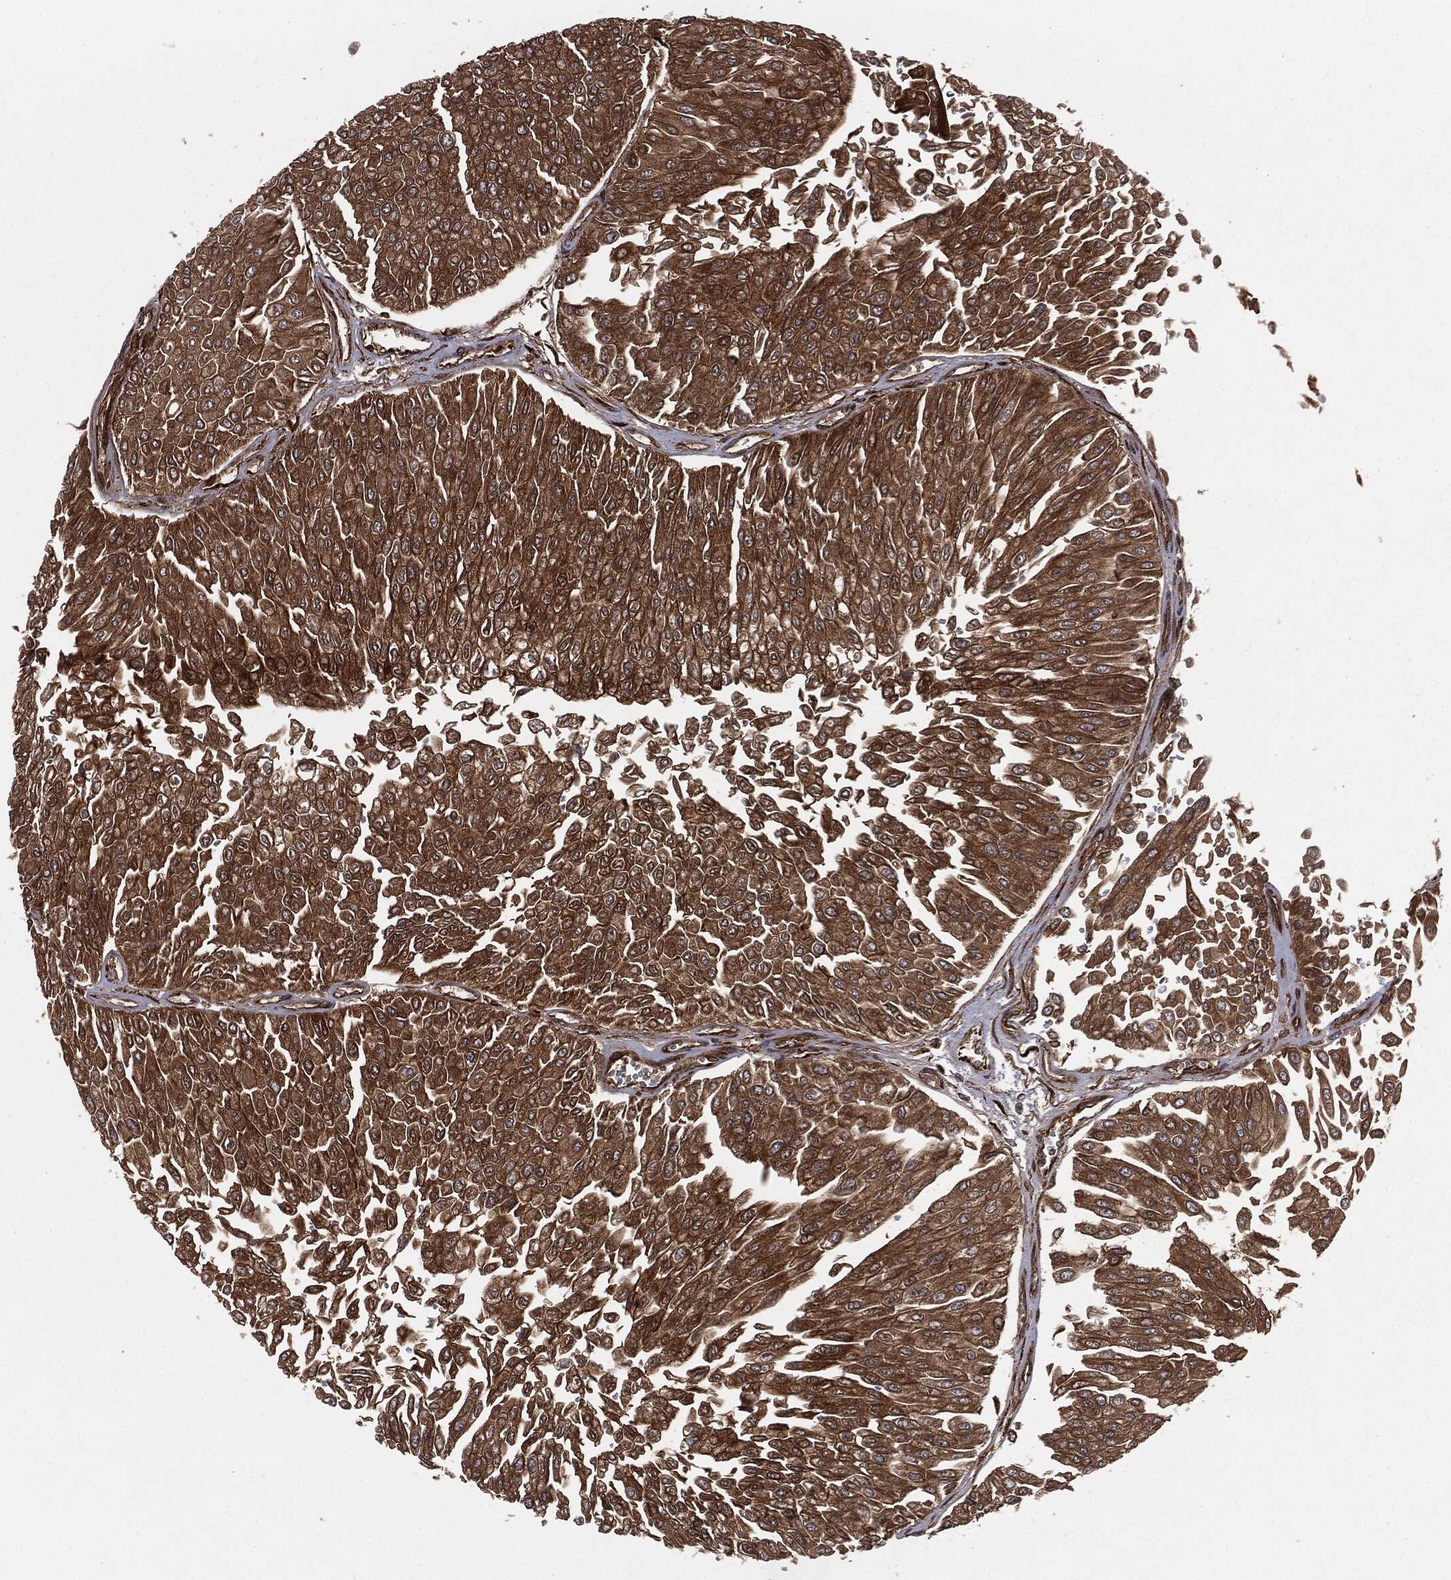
{"staining": {"intensity": "strong", "quantity": ">75%", "location": "cytoplasmic/membranous"}, "tissue": "urothelial cancer", "cell_type": "Tumor cells", "image_type": "cancer", "snomed": [{"axis": "morphology", "description": "Urothelial carcinoma, Low grade"}, {"axis": "topography", "description": "Urinary bladder"}], "caption": "Protein analysis of low-grade urothelial carcinoma tissue displays strong cytoplasmic/membranous staining in about >75% of tumor cells. (Brightfield microscopy of DAB IHC at high magnification).", "gene": "RANBP9", "patient": {"sex": "male", "age": 67}}